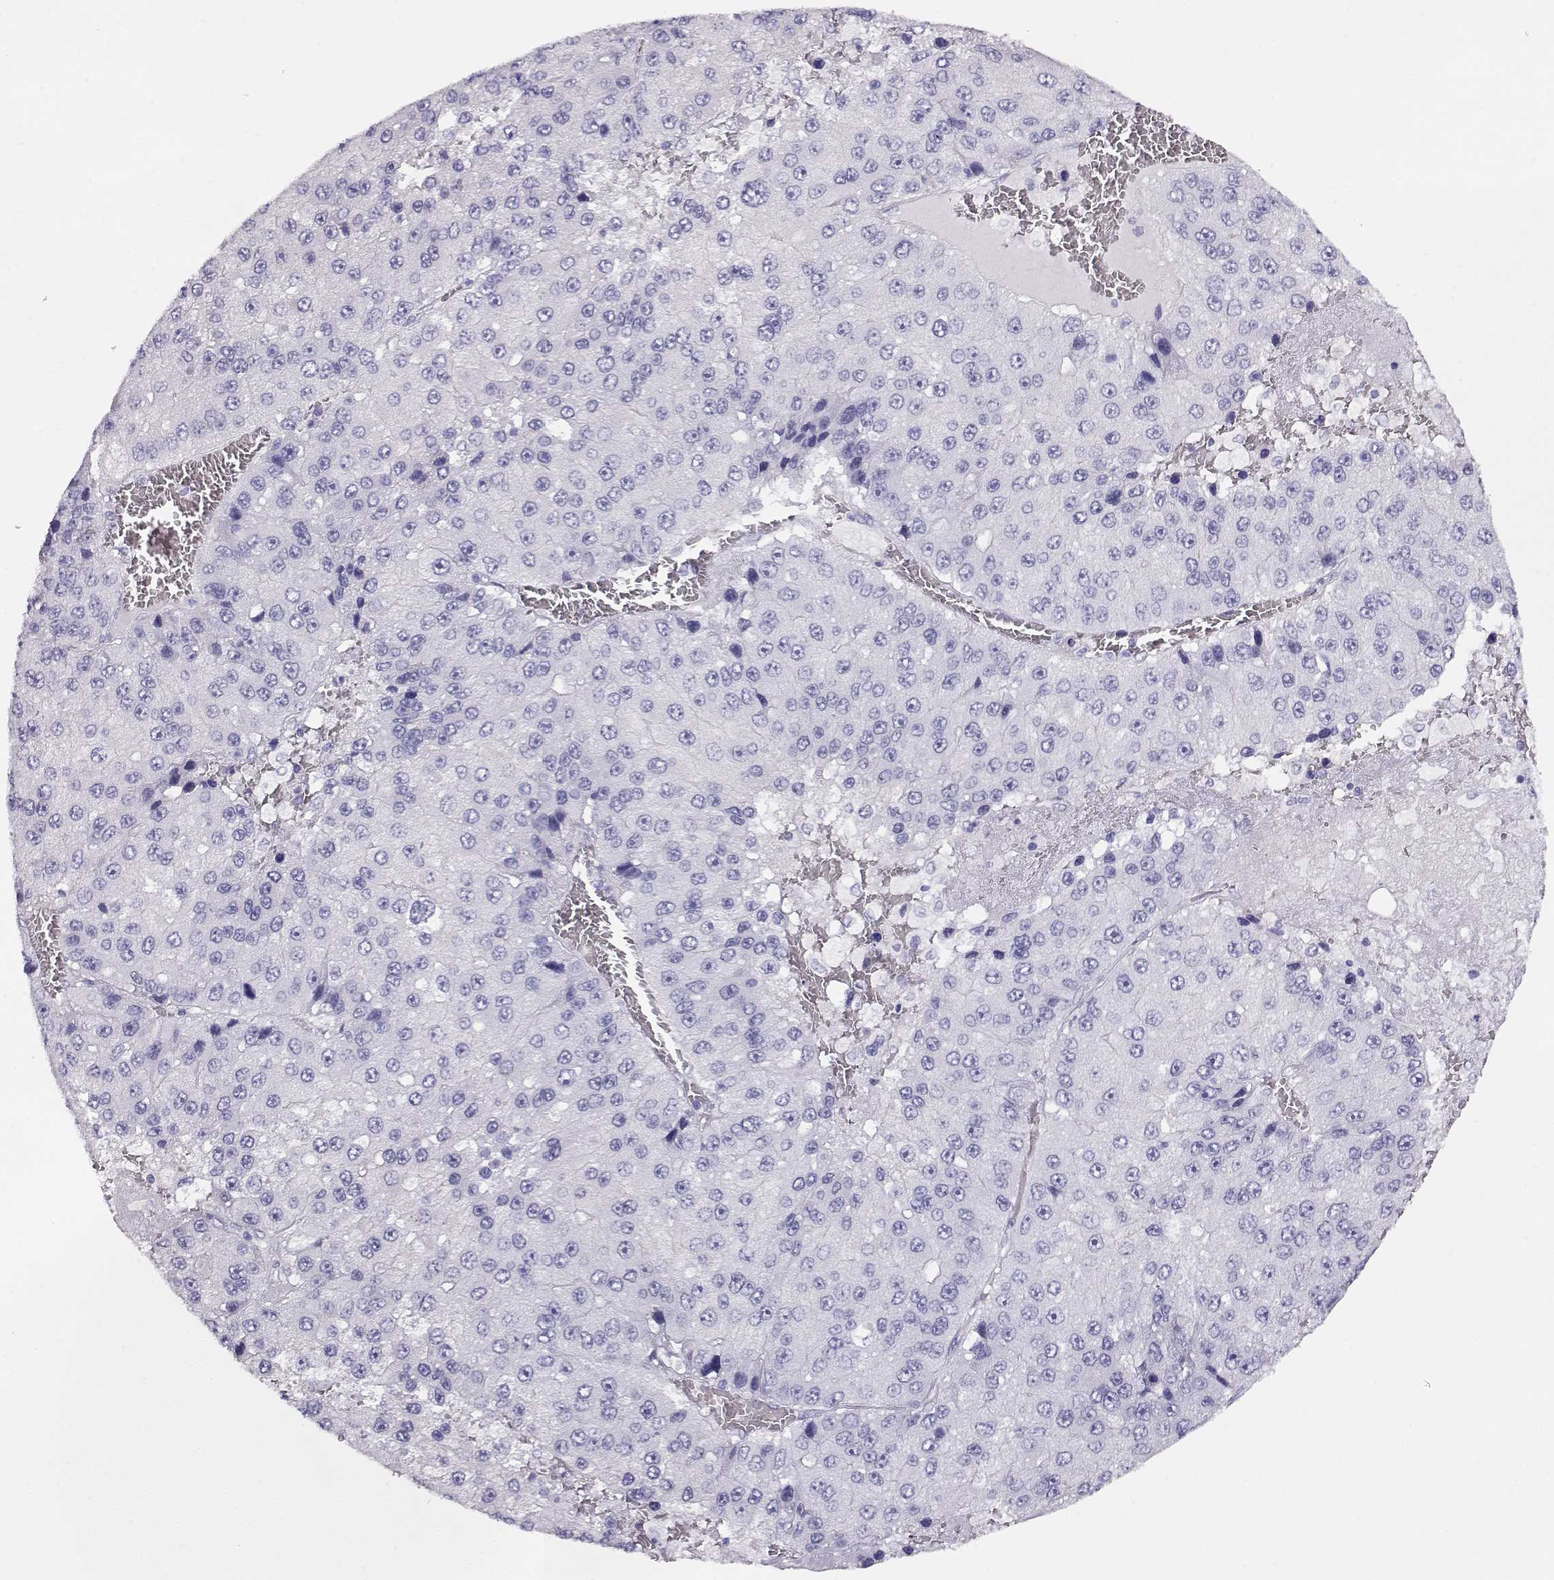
{"staining": {"intensity": "negative", "quantity": "none", "location": "none"}, "tissue": "liver cancer", "cell_type": "Tumor cells", "image_type": "cancer", "snomed": [{"axis": "morphology", "description": "Carcinoma, Hepatocellular, NOS"}, {"axis": "topography", "description": "Liver"}], "caption": "An immunohistochemistry image of liver cancer is shown. There is no staining in tumor cells of liver cancer.", "gene": "CRX", "patient": {"sex": "female", "age": 73}}